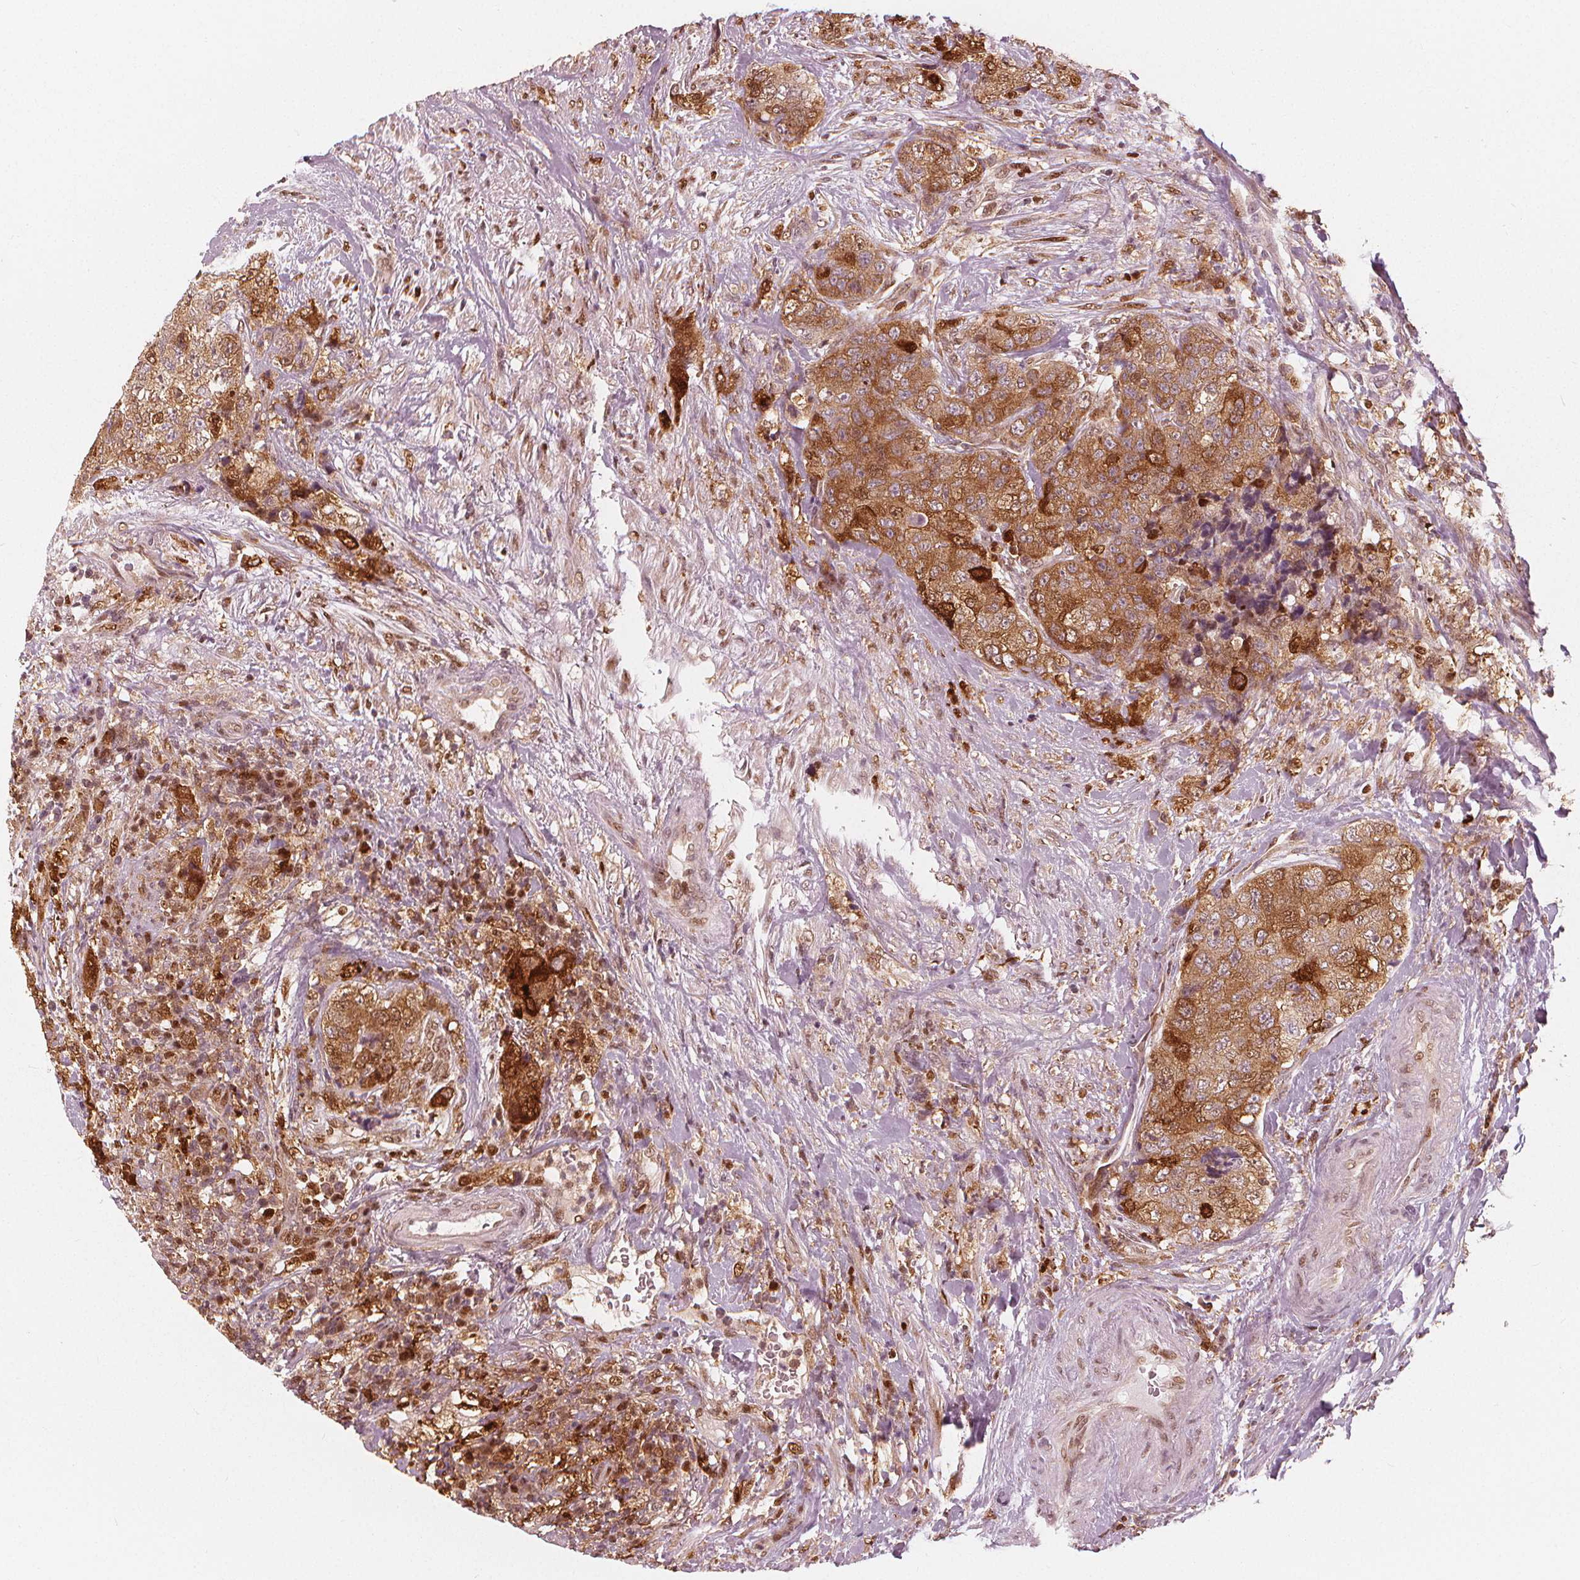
{"staining": {"intensity": "moderate", "quantity": ">75%", "location": "cytoplasmic/membranous,nuclear"}, "tissue": "urothelial cancer", "cell_type": "Tumor cells", "image_type": "cancer", "snomed": [{"axis": "morphology", "description": "Urothelial carcinoma, High grade"}, {"axis": "topography", "description": "Urinary bladder"}], "caption": "Immunohistochemical staining of high-grade urothelial carcinoma exhibits medium levels of moderate cytoplasmic/membranous and nuclear protein staining in approximately >75% of tumor cells.", "gene": "SQSTM1", "patient": {"sex": "female", "age": 78}}